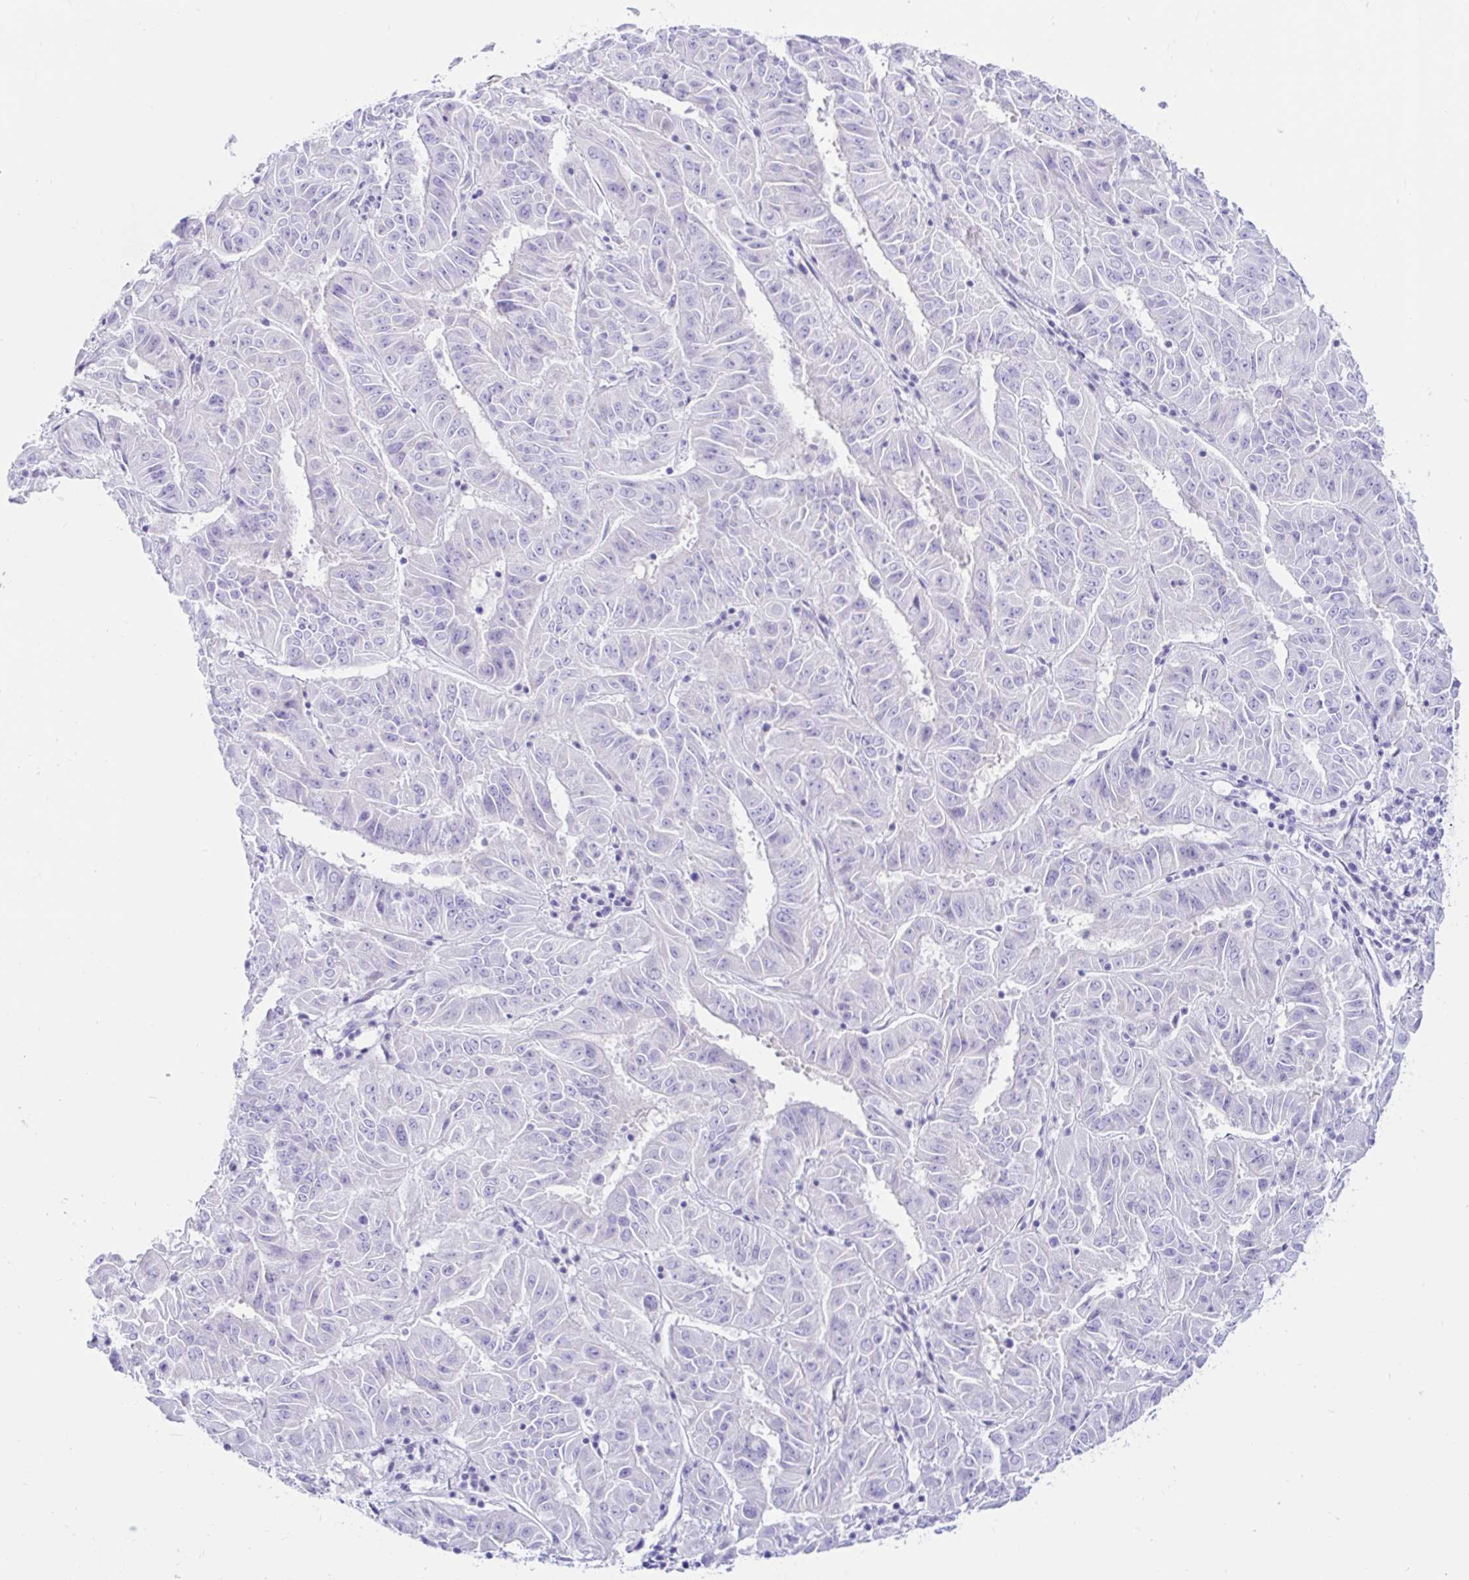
{"staining": {"intensity": "negative", "quantity": "none", "location": "none"}, "tissue": "pancreatic cancer", "cell_type": "Tumor cells", "image_type": "cancer", "snomed": [{"axis": "morphology", "description": "Adenocarcinoma, NOS"}, {"axis": "topography", "description": "Pancreas"}], "caption": "Immunohistochemistry photomicrograph of neoplastic tissue: human pancreatic cancer stained with DAB (3,3'-diaminobenzidine) displays no significant protein staining in tumor cells. (IHC, brightfield microscopy, high magnification).", "gene": "BEST1", "patient": {"sex": "male", "age": 63}}